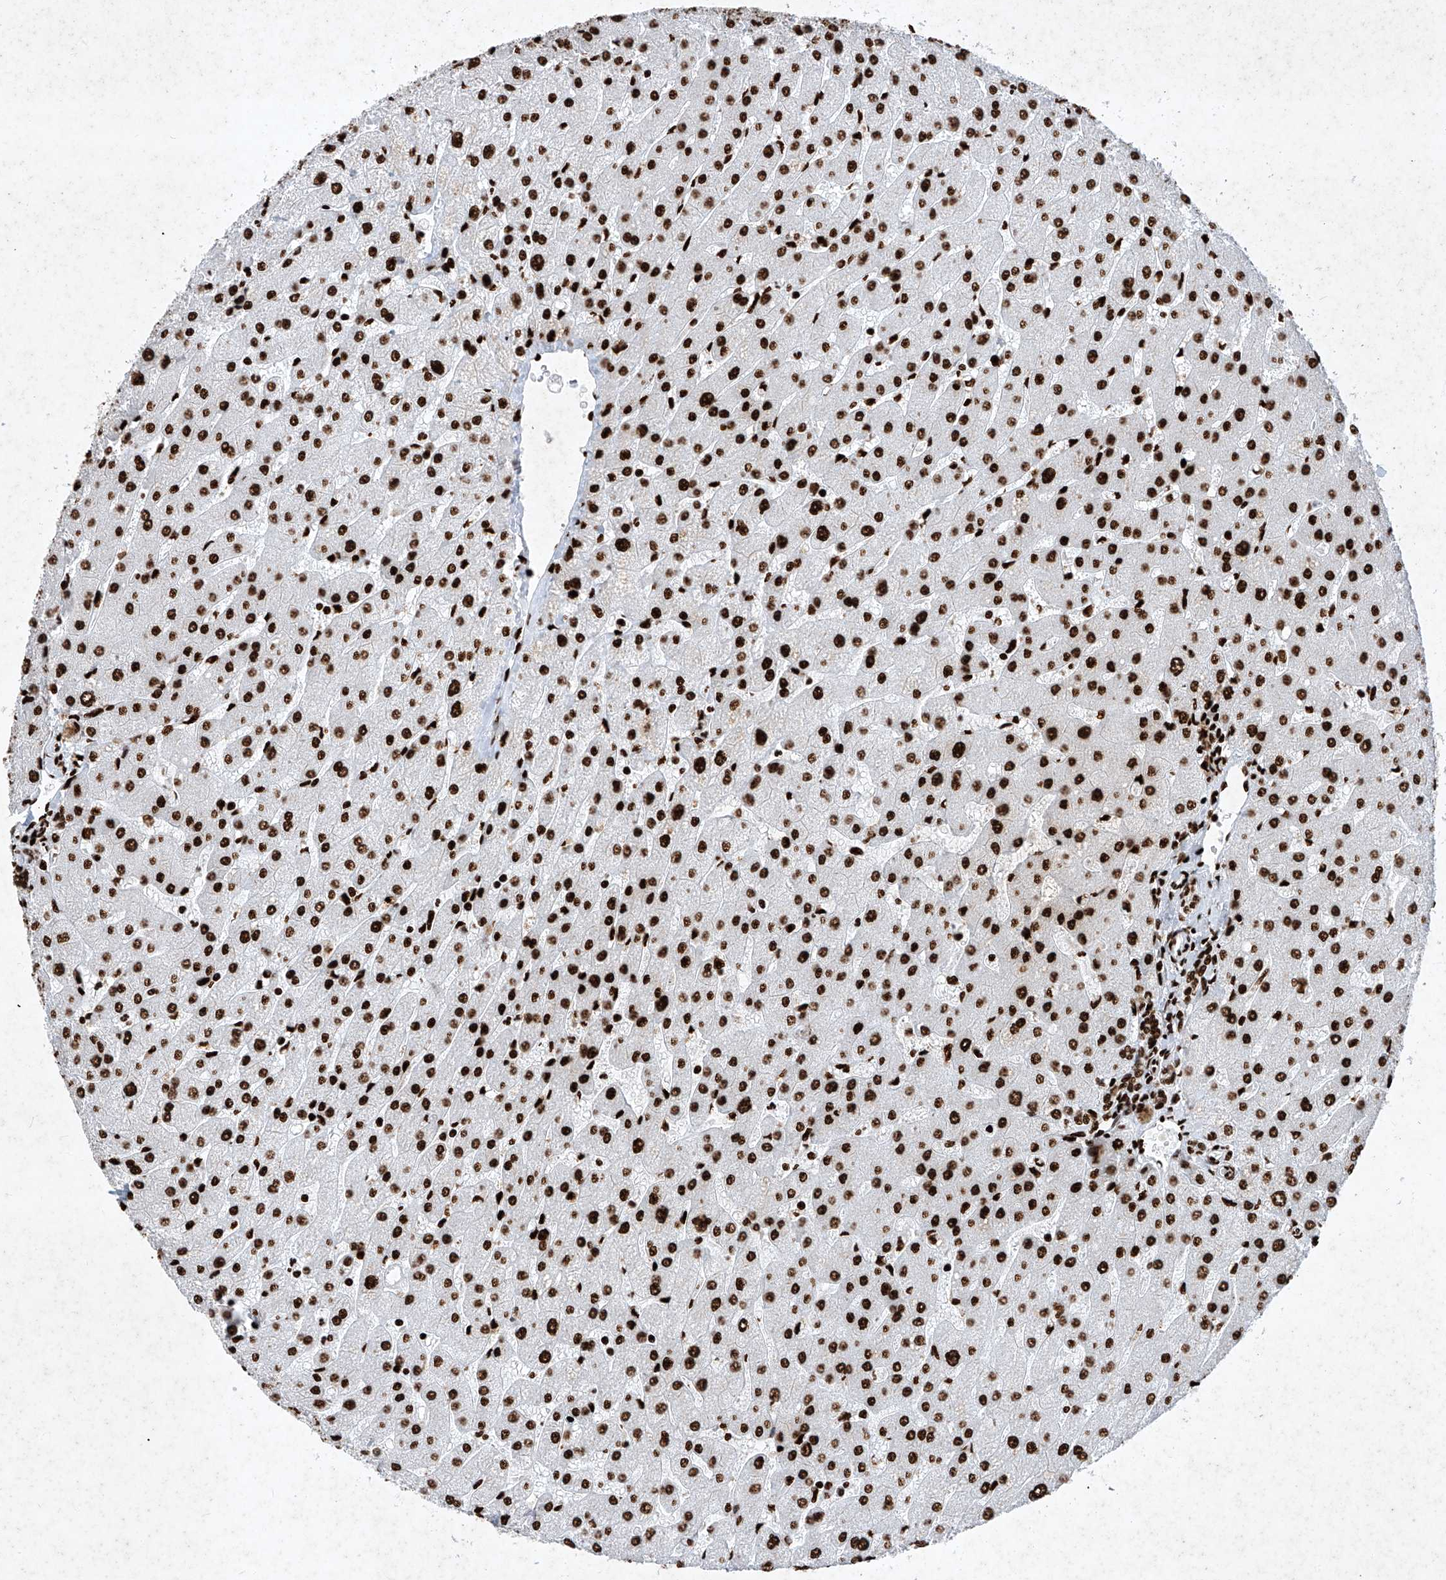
{"staining": {"intensity": "strong", "quantity": ">75%", "location": "nuclear"}, "tissue": "liver", "cell_type": "Cholangiocytes", "image_type": "normal", "snomed": [{"axis": "morphology", "description": "Normal tissue, NOS"}, {"axis": "topography", "description": "Liver"}], "caption": "The photomicrograph shows immunohistochemical staining of normal liver. There is strong nuclear staining is identified in approximately >75% of cholangiocytes.", "gene": "SRSF6", "patient": {"sex": "male", "age": 55}}